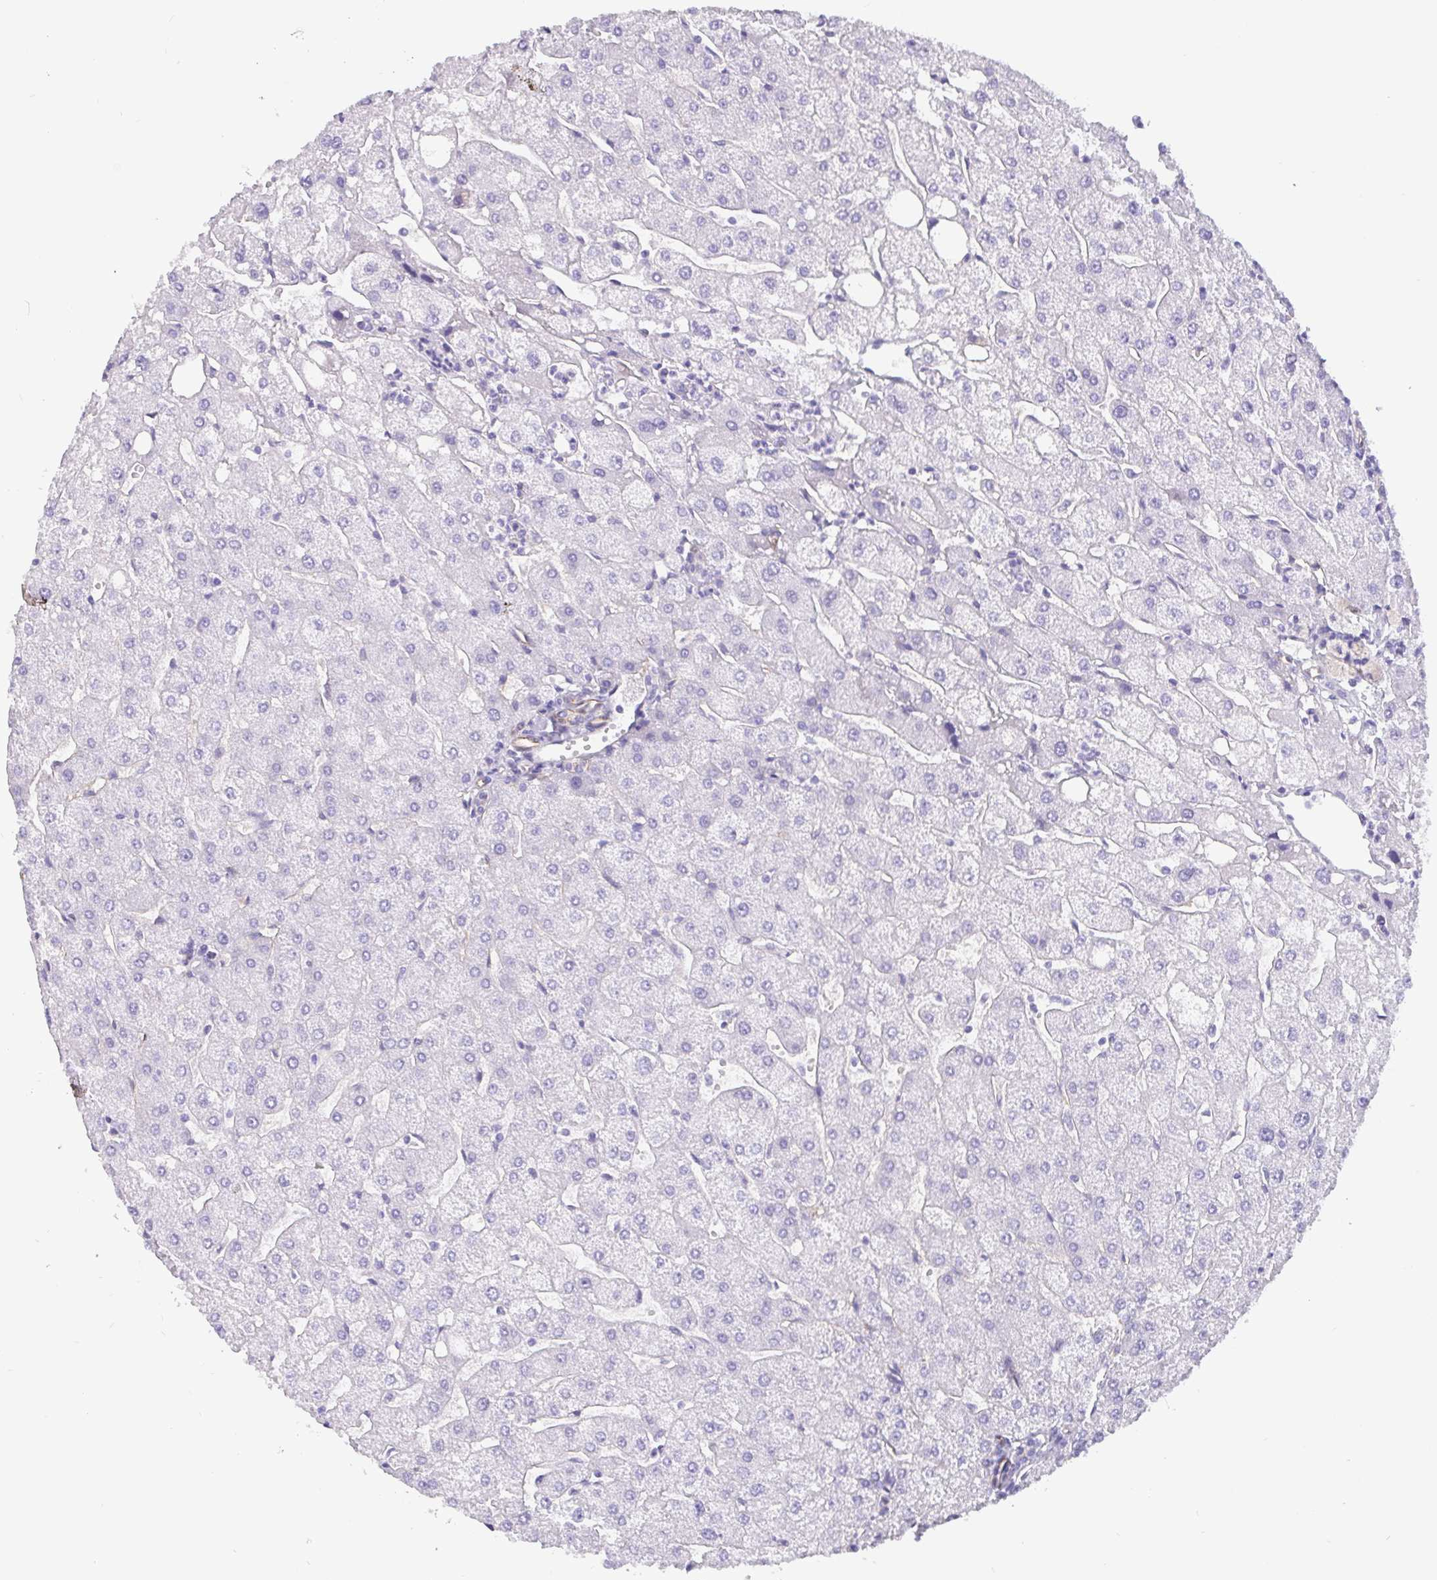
{"staining": {"intensity": "negative", "quantity": "none", "location": "none"}, "tissue": "liver", "cell_type": "Cholangiocytes", "image_type": "normal", "snomed": [{"axis": "morphology", "description": "Normal tissue, NOS"}, {"axis": "topography", "description": "Liver"}], "caption": "Histopathology image shows no protein positivity in cholangiocytes of benign liver.", "gene": "LIMCH1", "patient": {"sex": "male", "age": 67}}